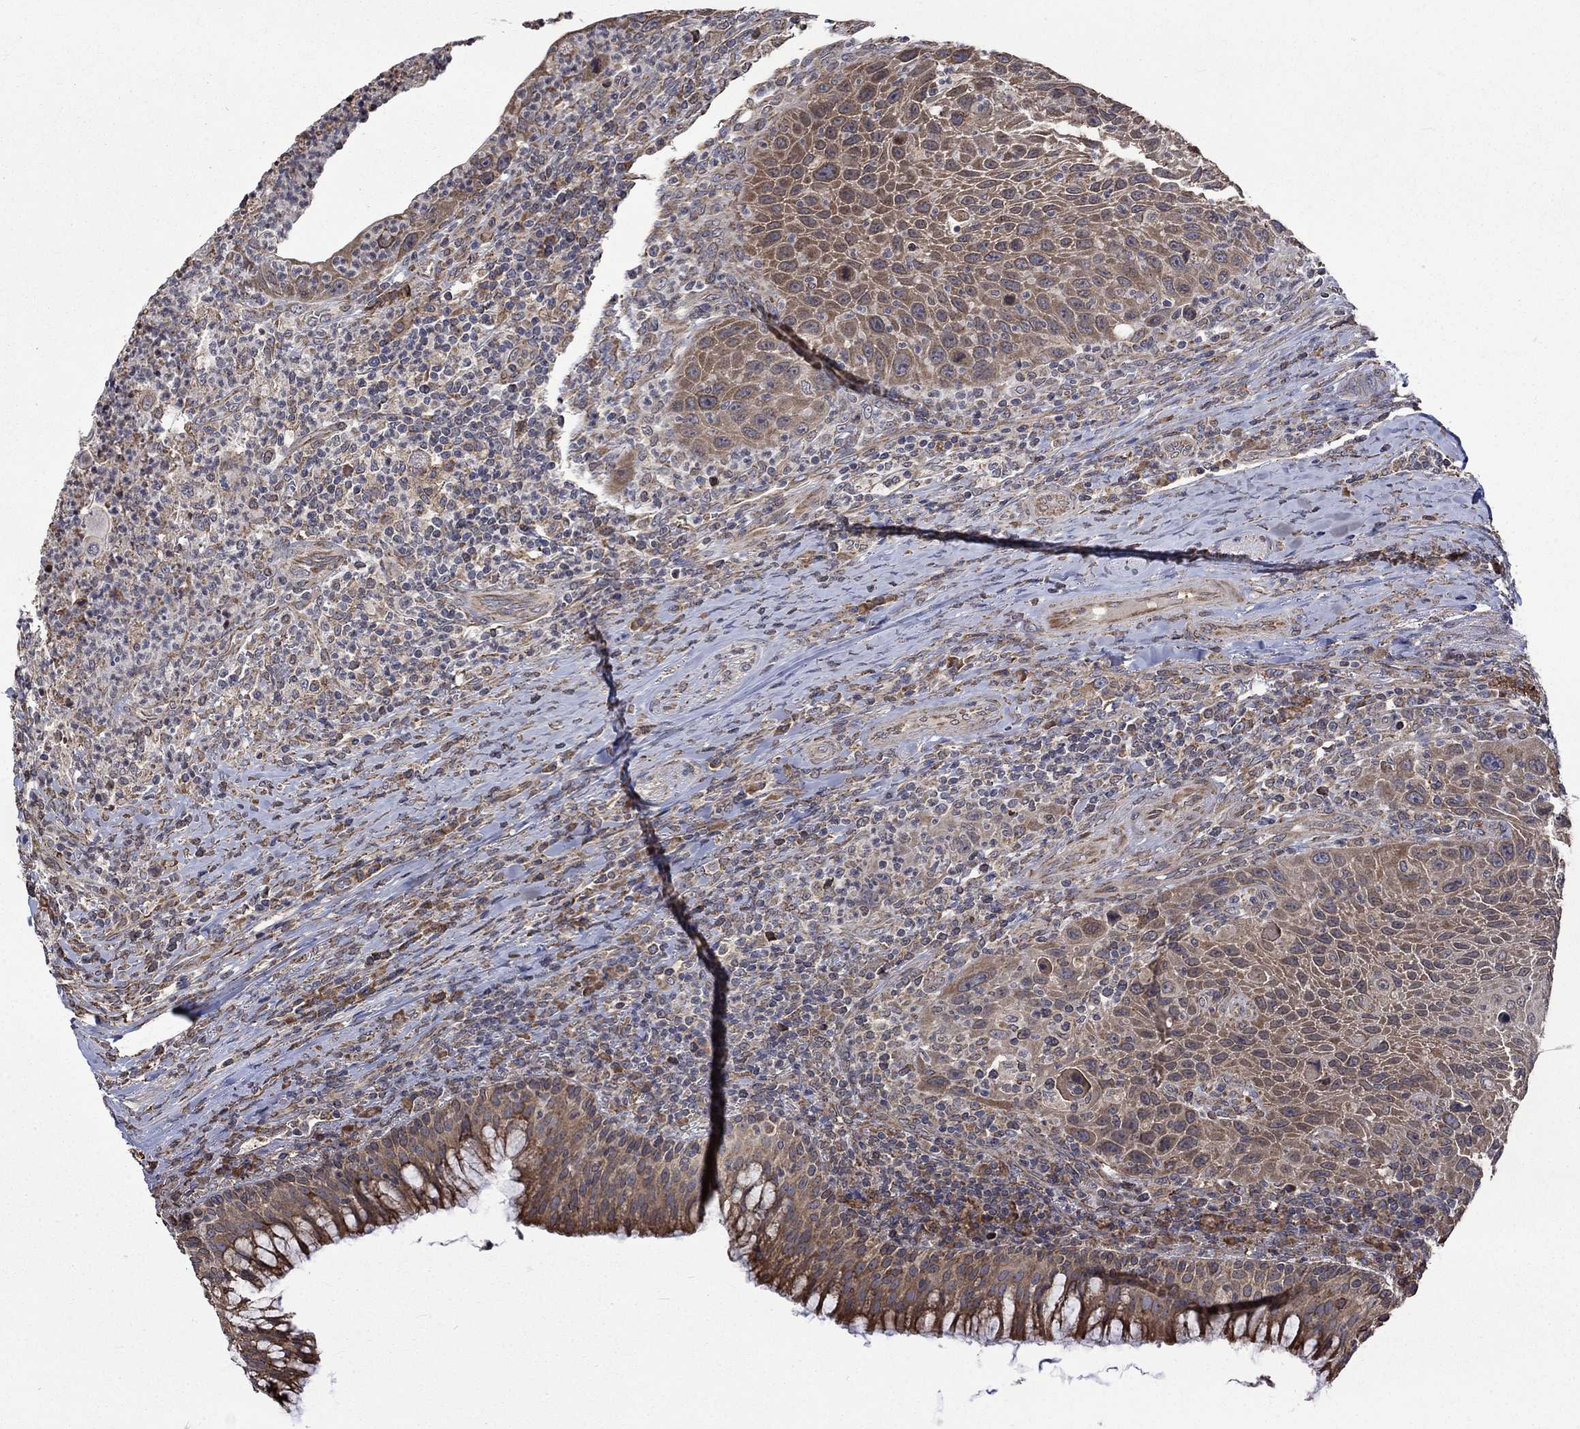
{"staining": {"intensity": "moderate", "quantity": "25%-75%", "location": "cytoplasmic/membranous"}, "tissue": "head and neck cancer", "cell_type": "Tumor cells", "image_type": "cancer", "snomed": [{"axis": "morphology", "description": "Squamous cell carcinoma, NOS"}, {"axis": "topography", "description": "Head-Neck"}], "caption": "Immunohistochemistry (IHC) histopathology image of neoplastic tissue: human squamous cell carcinoma (head and neck) stained using immunohistochemistry (IHC) displays medium levels of moderate protein expression localized specifically in the cytoplasmic/membranous of tumor cells, appearing as a cytoplasmic/membranous brown color.", "gene": "ESRRA", "patient": {"sex": "male", "age": 69}}